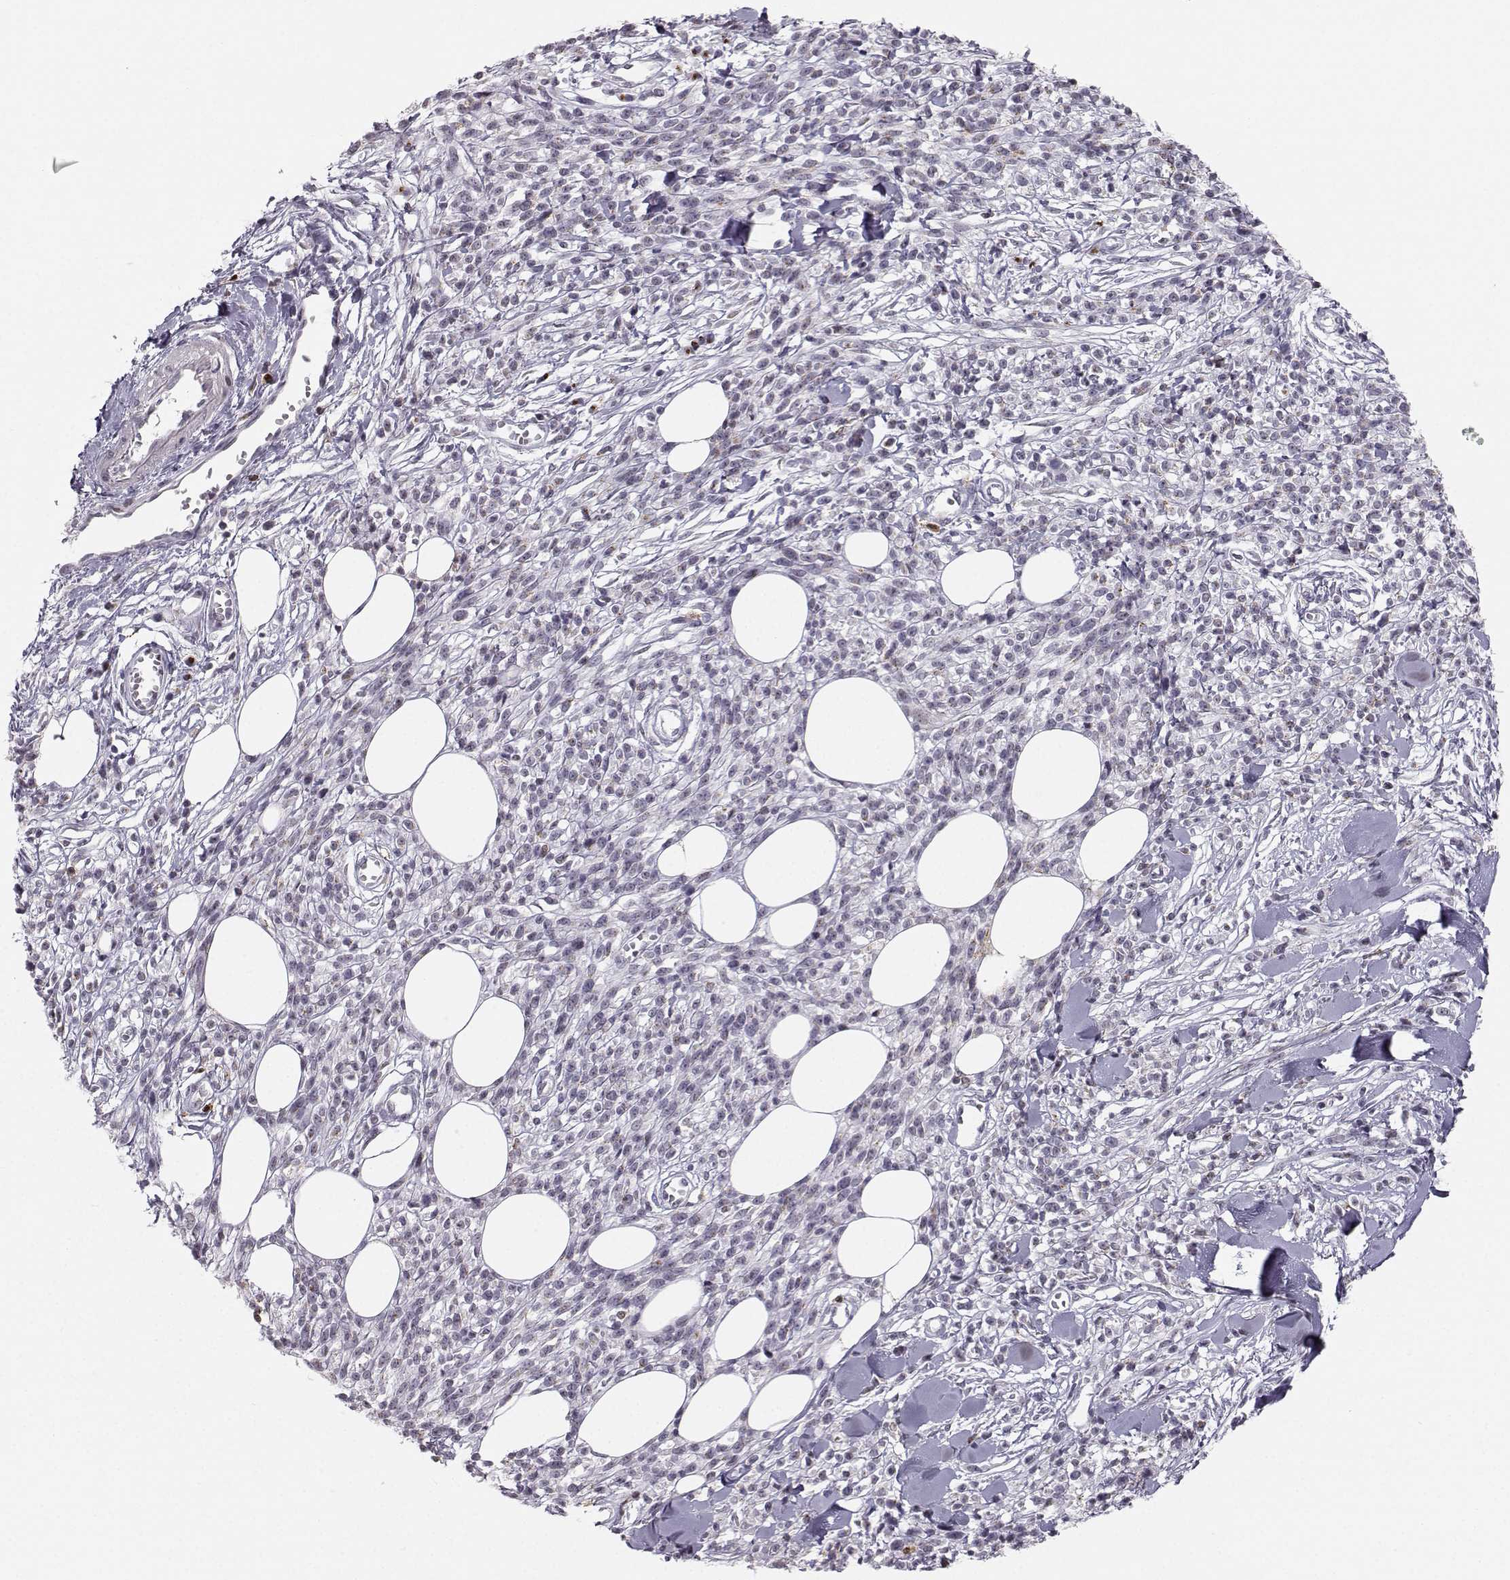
{"staining": {"intensity": "negative", "quantity": "none", "location": "none"}, "tissue": "melanoma", "cell_type": "Tumor cells", "image_type": "cancer", "snomed": [{"axis": "morphology", "description": "Malignant melanoma, NOS"}, {"axis": "topography", "description": "Skin"}, {"axis": "topography", "description": "Skin of trunk"}], "caption": "Tumor cells show no significant protein positivity in malignant melanoma.", "gene": "HTR7", "patient": {"sex": "male", "age": 74}}